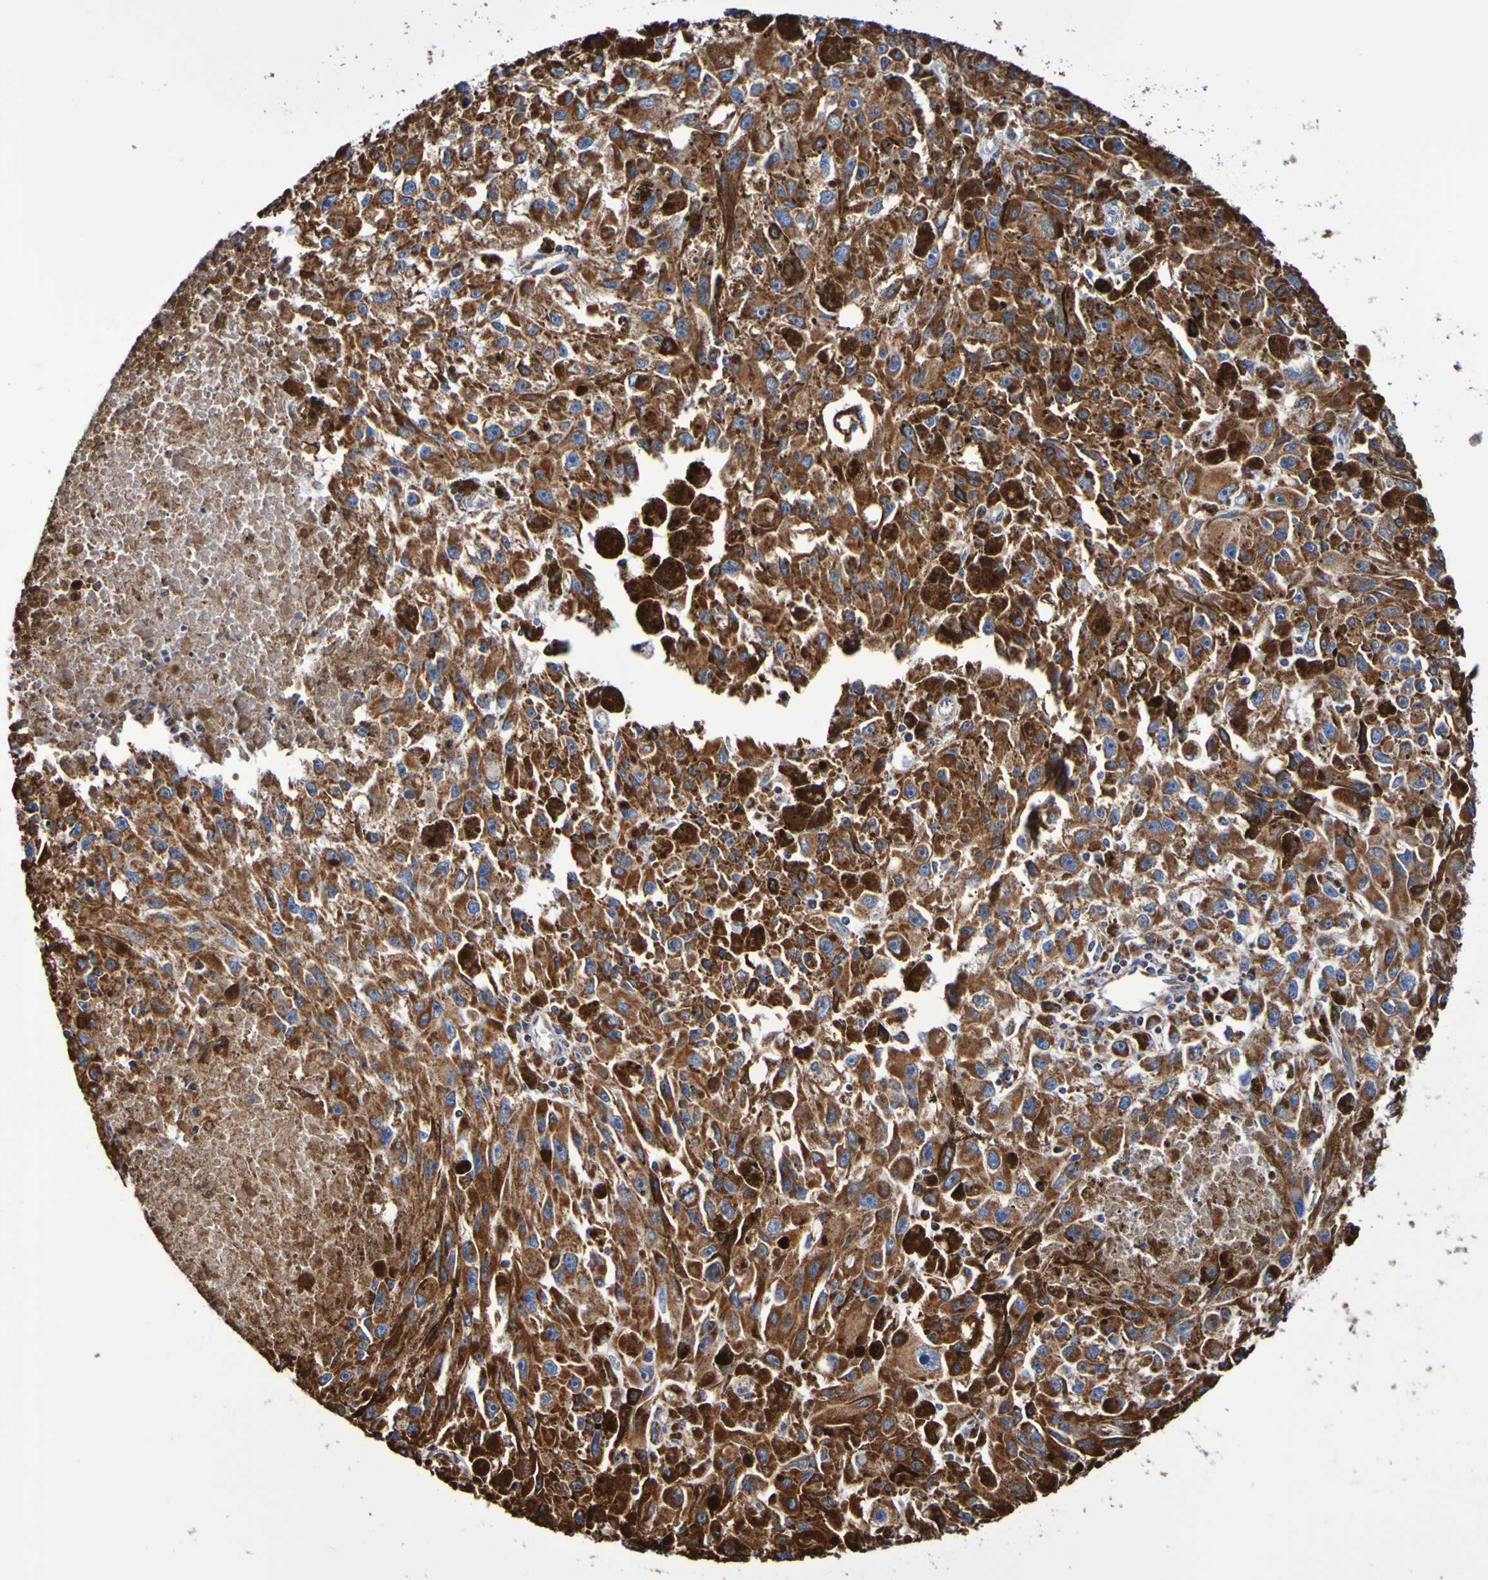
{"staining": {"intensity": "strong", "quantity": ">75%", "location": "cytoplasmic/membranous"}, "tissue": "melanoma", "cell_type": "Tumor cells", "image_type": "cancer", "snomed": [{"axis": "morphology", "description": "Malignant melanoma, NOS"}, {"axis": "topography", "description": "Skin"}], "caption": "Strong cytoplasmic/membranous expression for a protein is identified in about >75% of tumor cells of malignant melanoma using immunohistochemistry (IHC).", "gene": "IL18R1", "patient": {"sex": "female", "age": 104}}